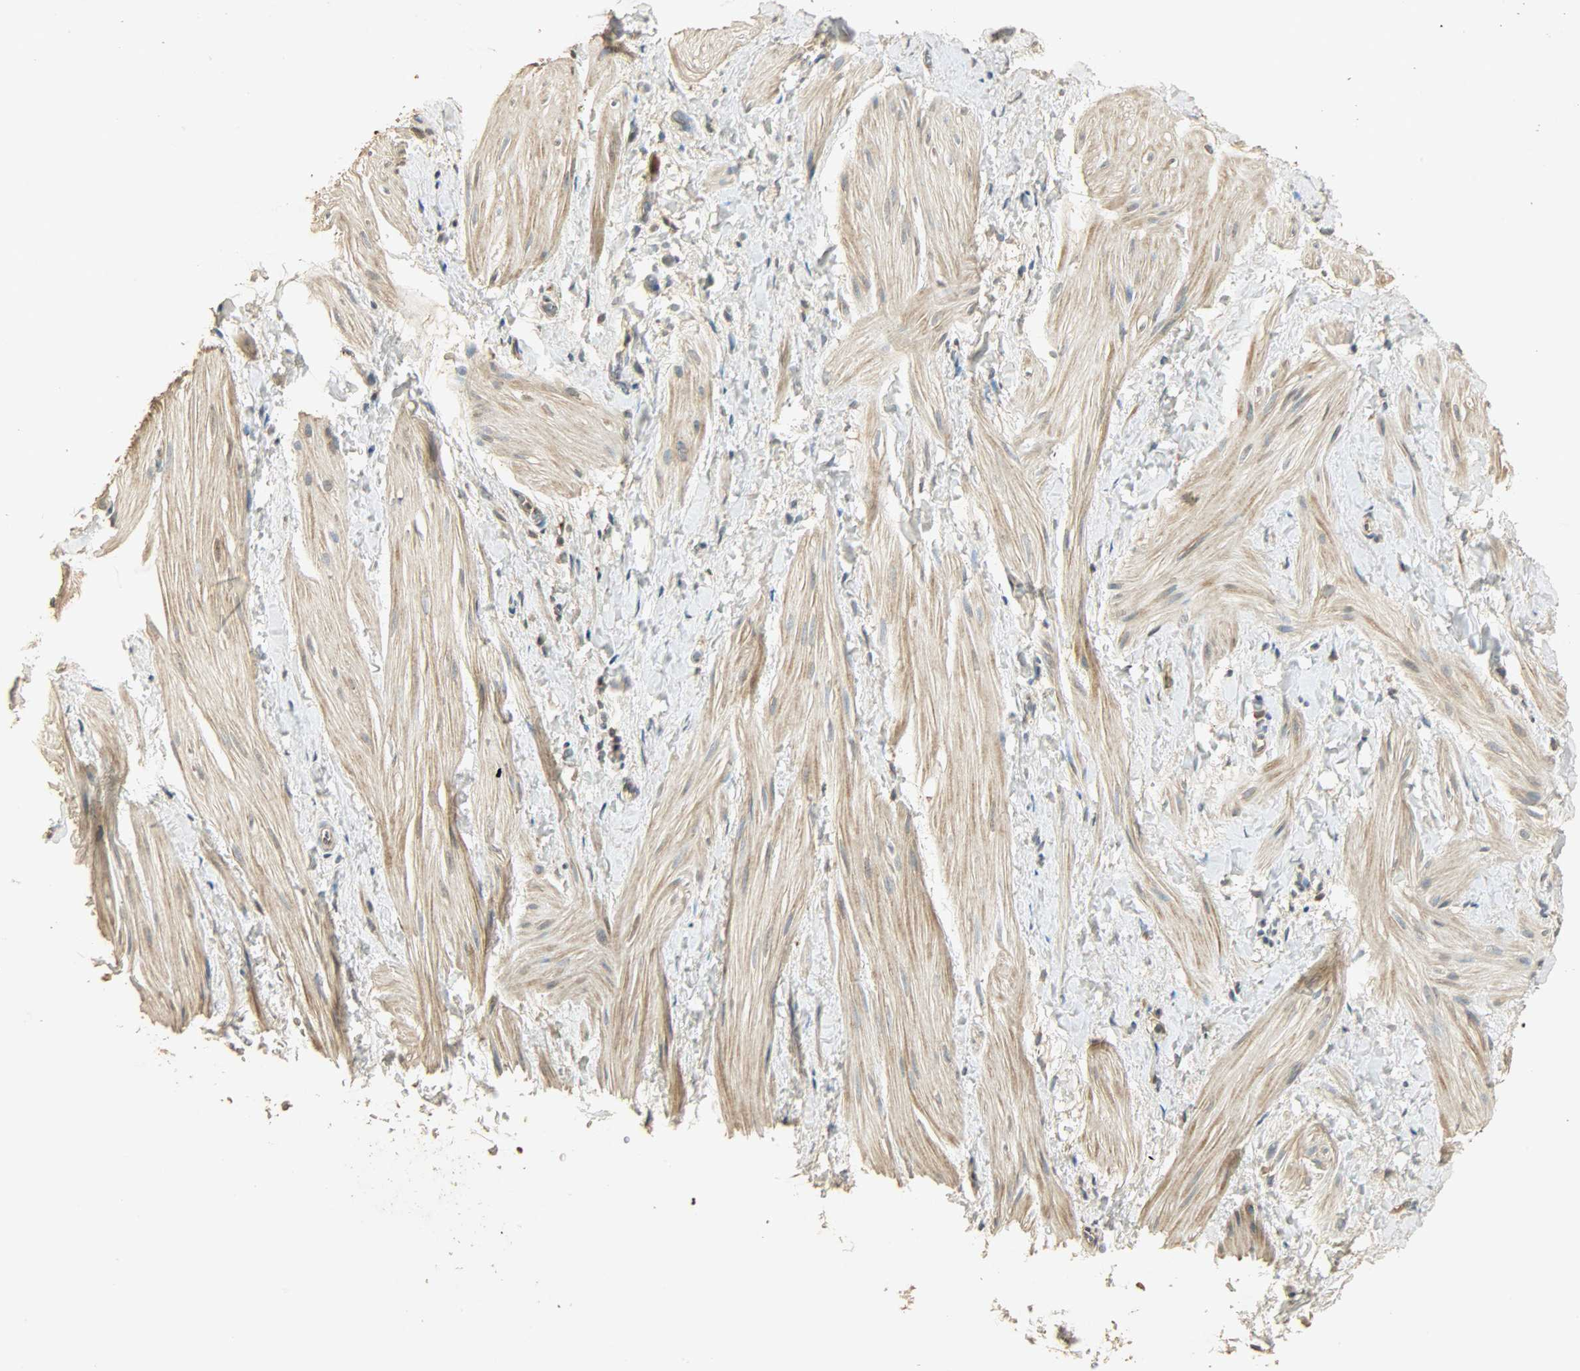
{"staining": {"intensity": "moderate", "quantity": ">75%", "location": "cytoplasmic/membranous"}, "tissue": "smooth muscle", "cell_type": "Smooth muscle cells", "image_type": "normal", "snomed": [{"axis": "morphology", "description": "Normal tissue, NOS"}, {"axis": "topography", "description": "Smooth muscle"}], "caption": "This photomicrograph exhibits immunohistochemistry staining of unremarkable smooth muscle, with medium moderate cytoplasmic/membranous staining in about >75% of smooth muscle cells.", "gene": "ATP2B1", "patient": {"sex": "male", "age": 16}}